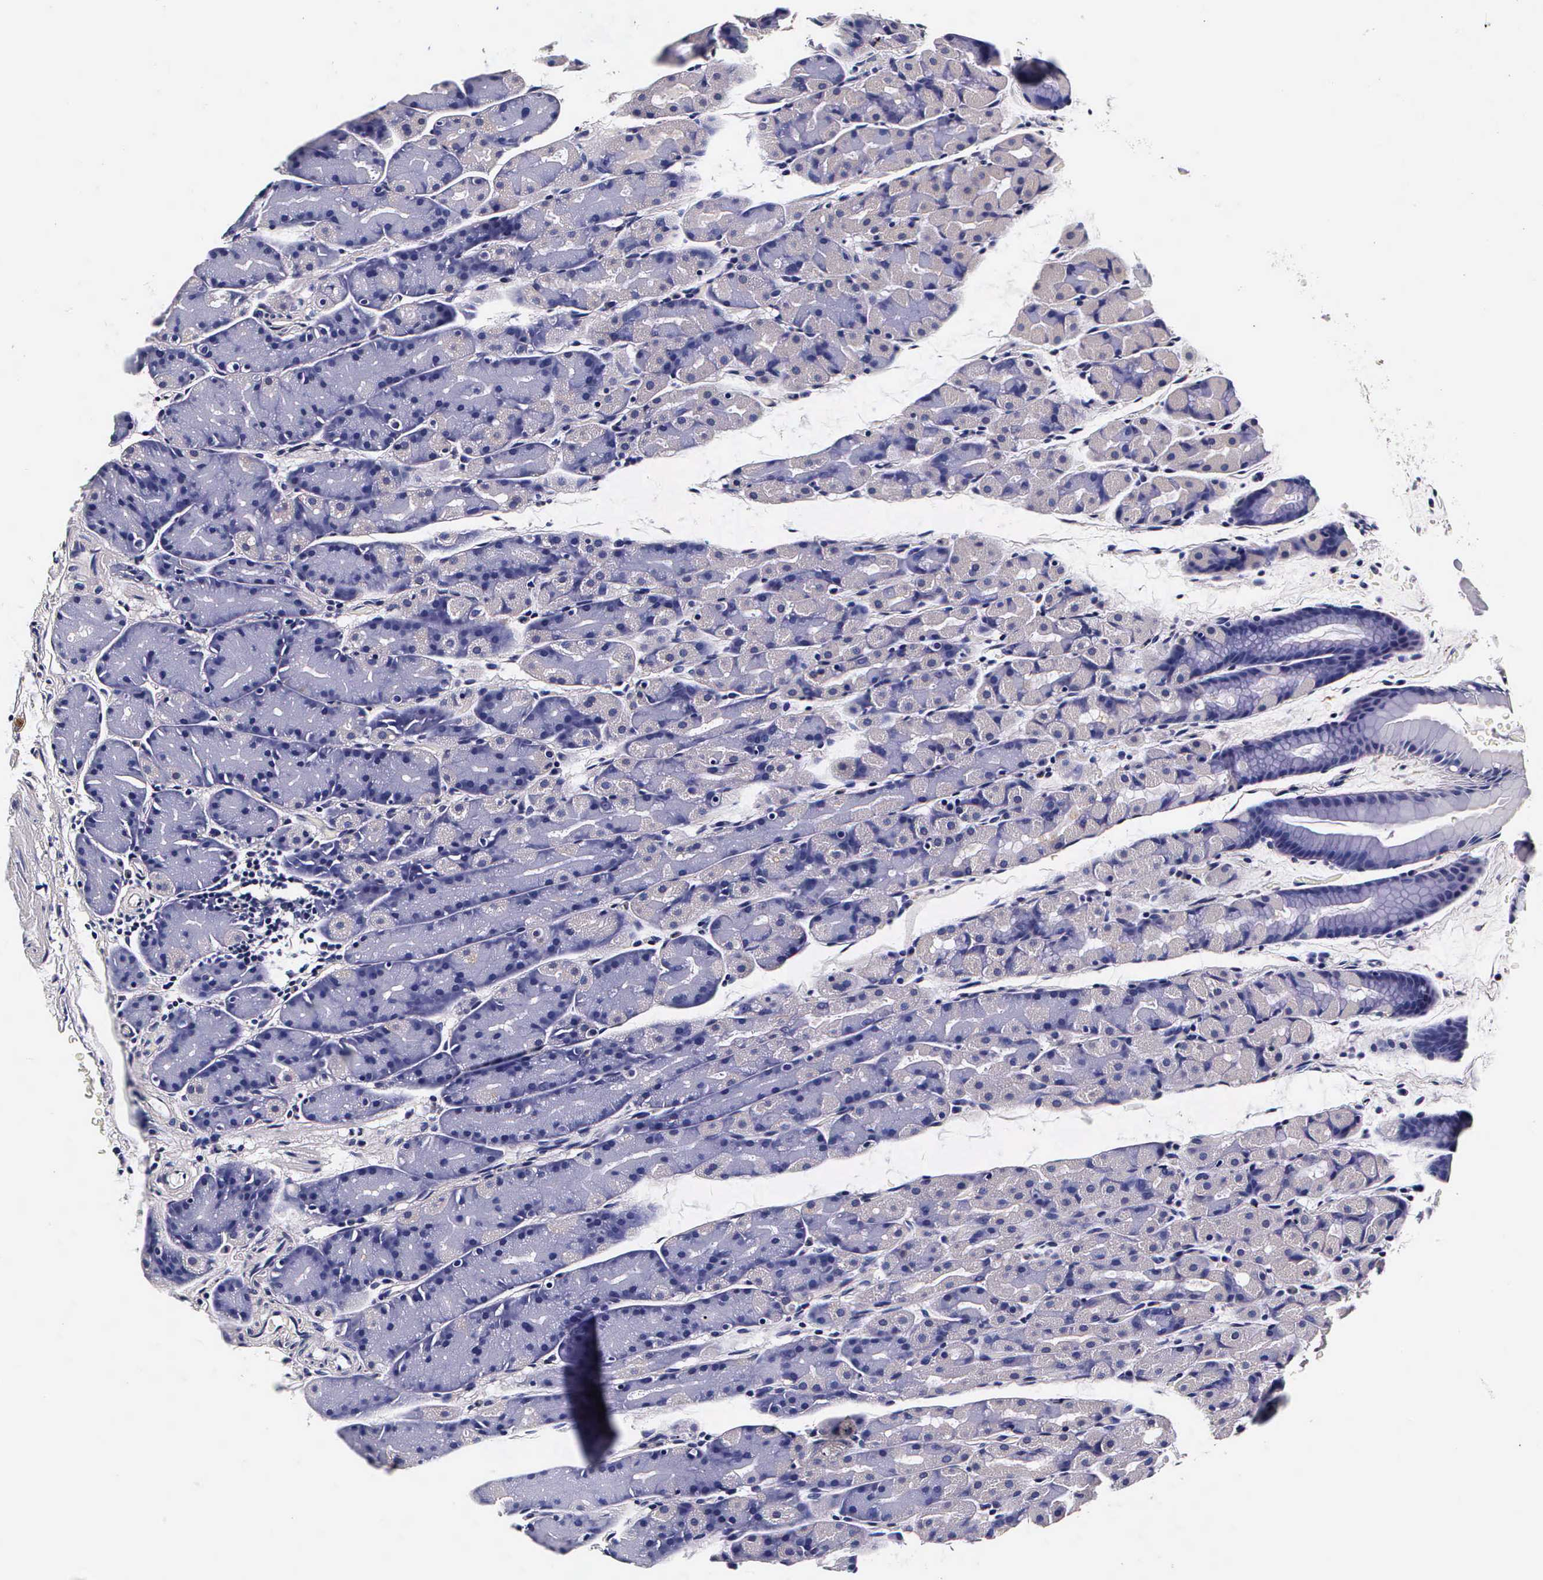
{"staining": {"intensity": "weak", "quantity": "<25%", "location": "cytoplasmic/membranous"}, "tissue": "stomach", "cell_type": "Glandular cells", "image_type": "normal", "snomed": [{"axis": "morphology", "description": "Normal tissue, NOS"}, {"axis": "topography", "description": "Esophagus"}, {"axis": "topography", "description": "Stomach, upper"}], "caption": "IHC photomicrograph of normal human stomach stained for a protein (brown), which reveals no expression in glandular cells. (DAB (3,3'-diaminobenzidine) immunohistochemistry visualized using brightfield microscopy, high magnification).", "gene": "CTSB", "patient": {"sex": "male", "age": 47}}